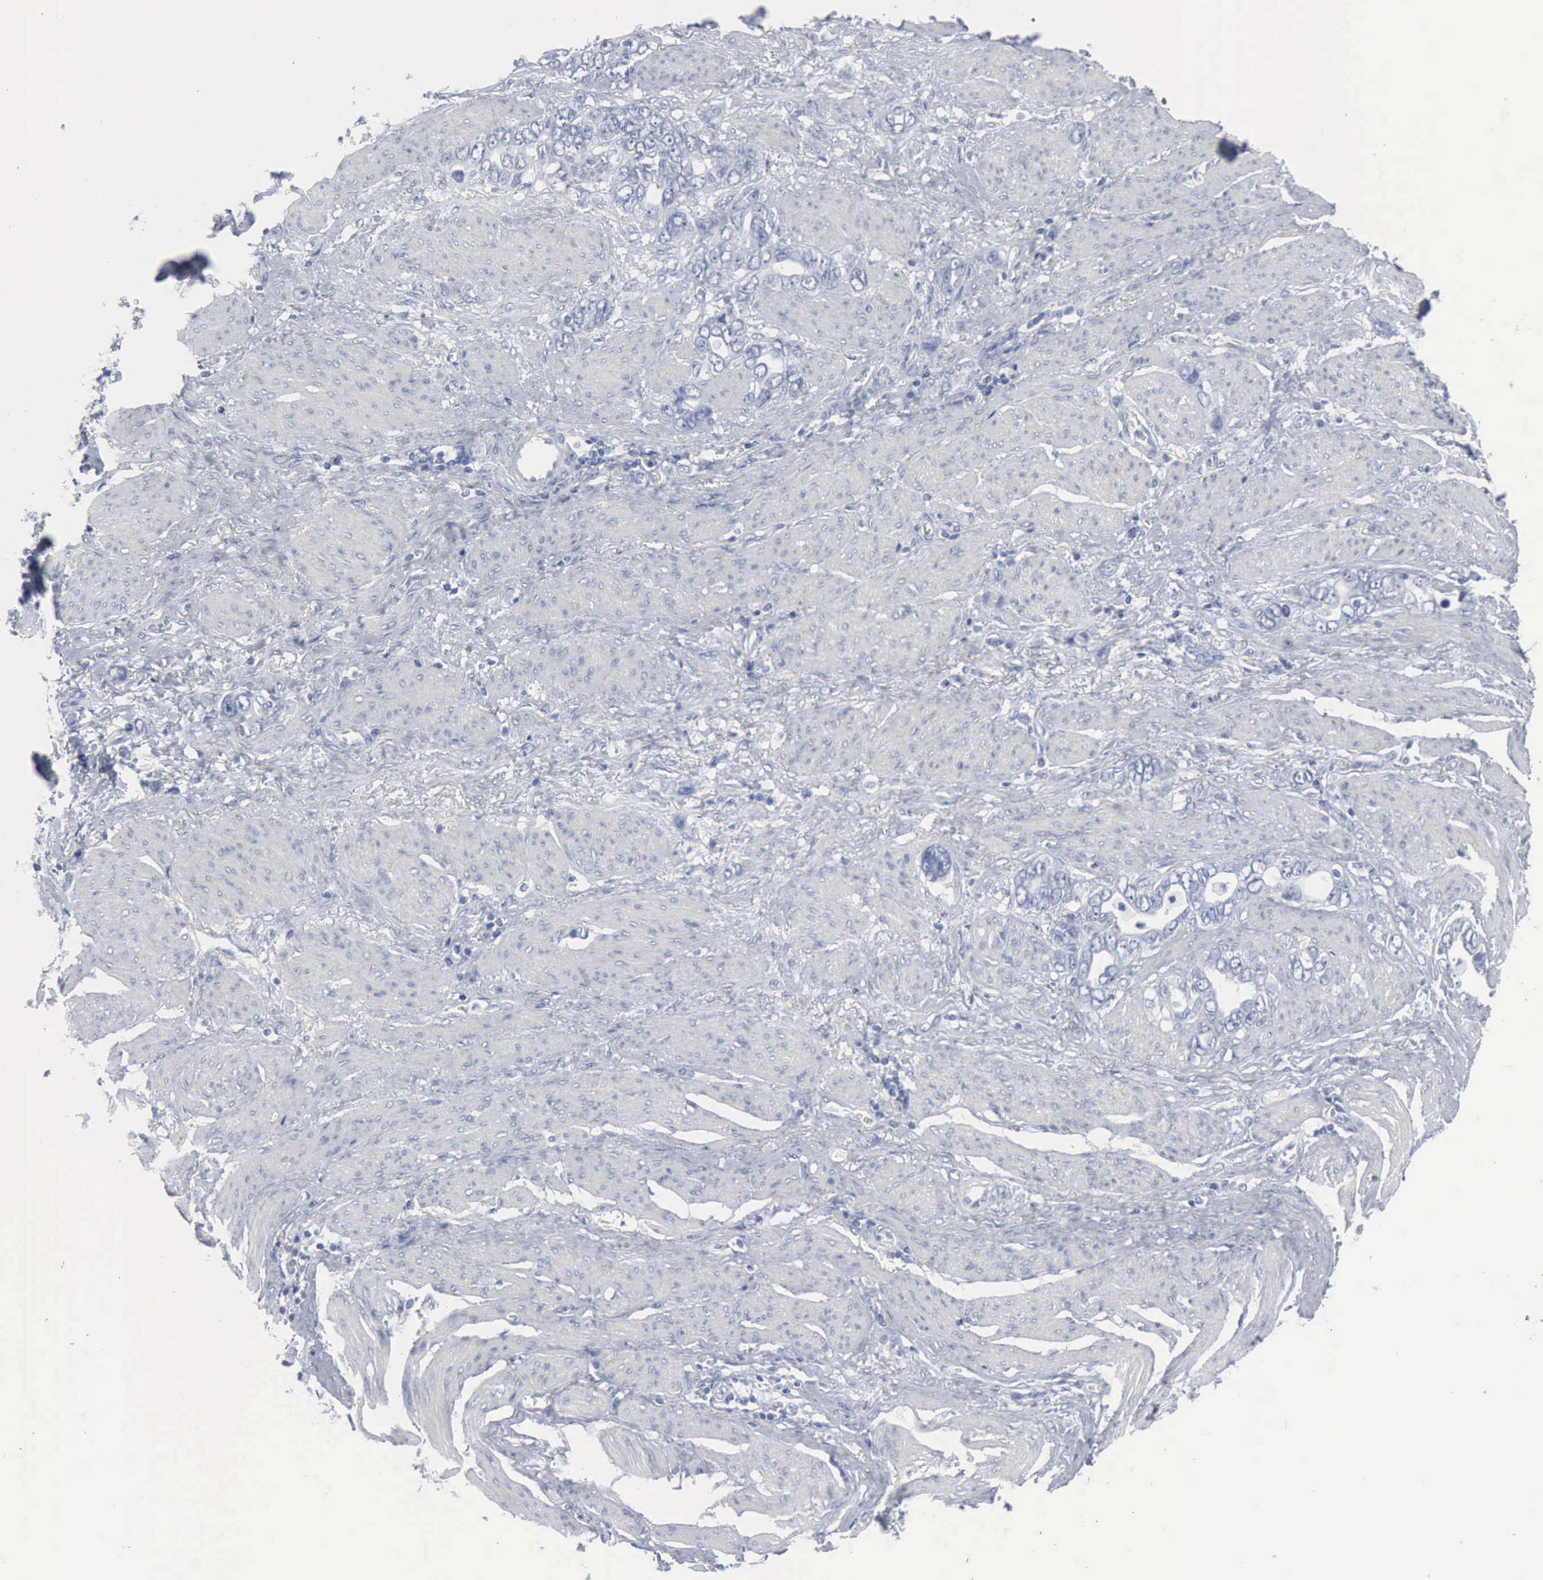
{"staining": {"intensity": "negative", "quantity": "none", "location": "none"}, "tissue": "stomach cancer", "cell_type": "Tumor cells", "image_type": "cancer", "snomed": [{"axis": "morphology", "description": "Adenocarcinoma, NOS"}, {"axis": "topography", "description": "Stomach"}], "caption": "This image is of stomach adenocarcinoma stained with IHC to label a protein in brown with the nuclei are counter-stained blue. There is no expression in tumor cells.", "gene": "DMD", "patient": {"sex": "male", "age": 78}}